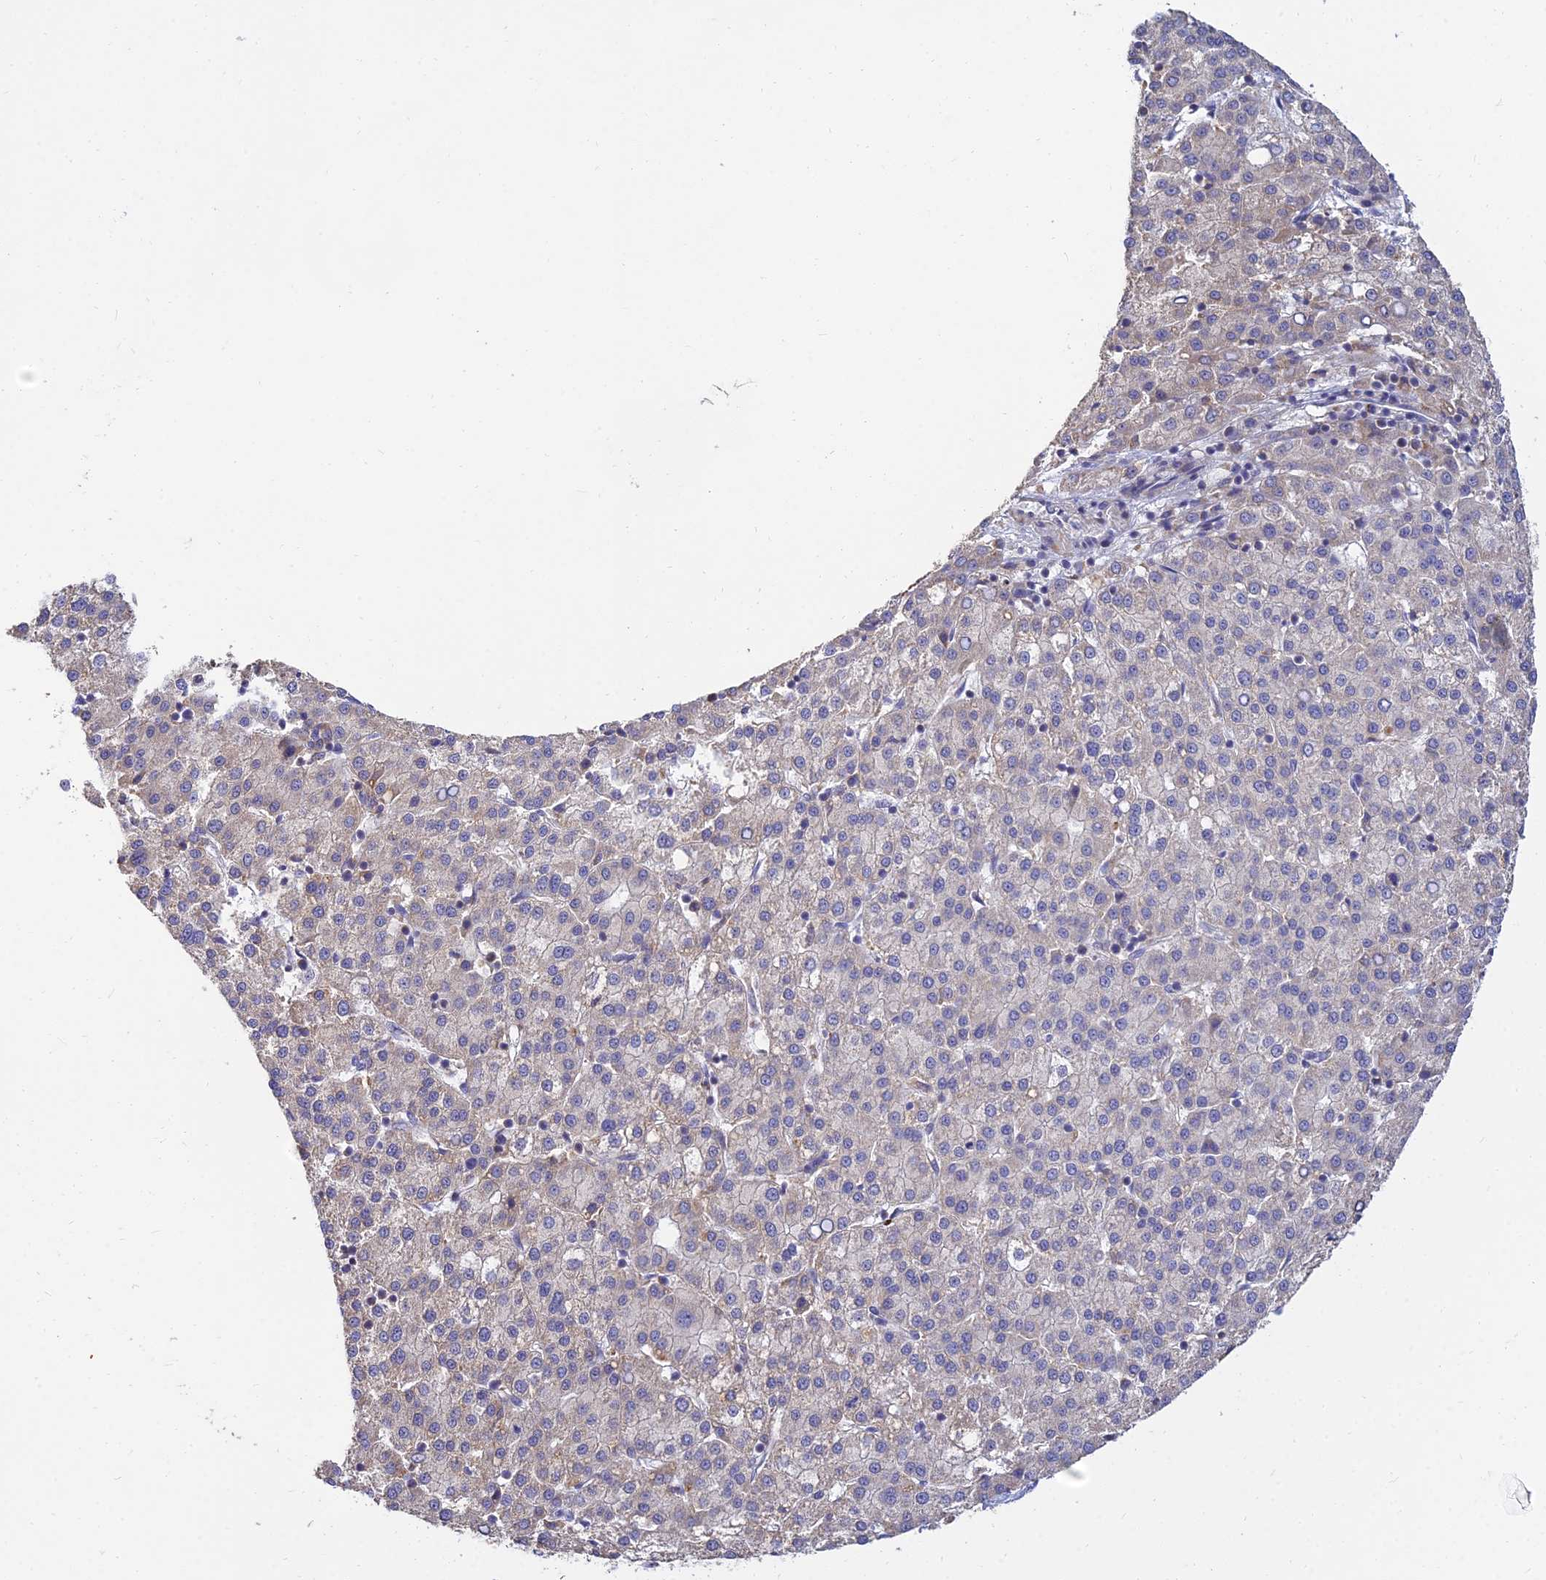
{"staining": {"intensity": "negative", "quantity": "none", "location": "none"}, "tissue": "liver cancer", "cell_type": "Tumor cells", "image_type": "cancer", "snomed": [{"axis": "morphology", "description": "Carcinoma, Hepatocellular, NOS"}, {"axis": "topography", "description": "Liver"}], "caption": "Tumor cells are negative for brown protein staining in liver cancer (hepatocellular carcinoma).", "gene": "ARL8B", "patient": {"sex": "female", "age": 58}}